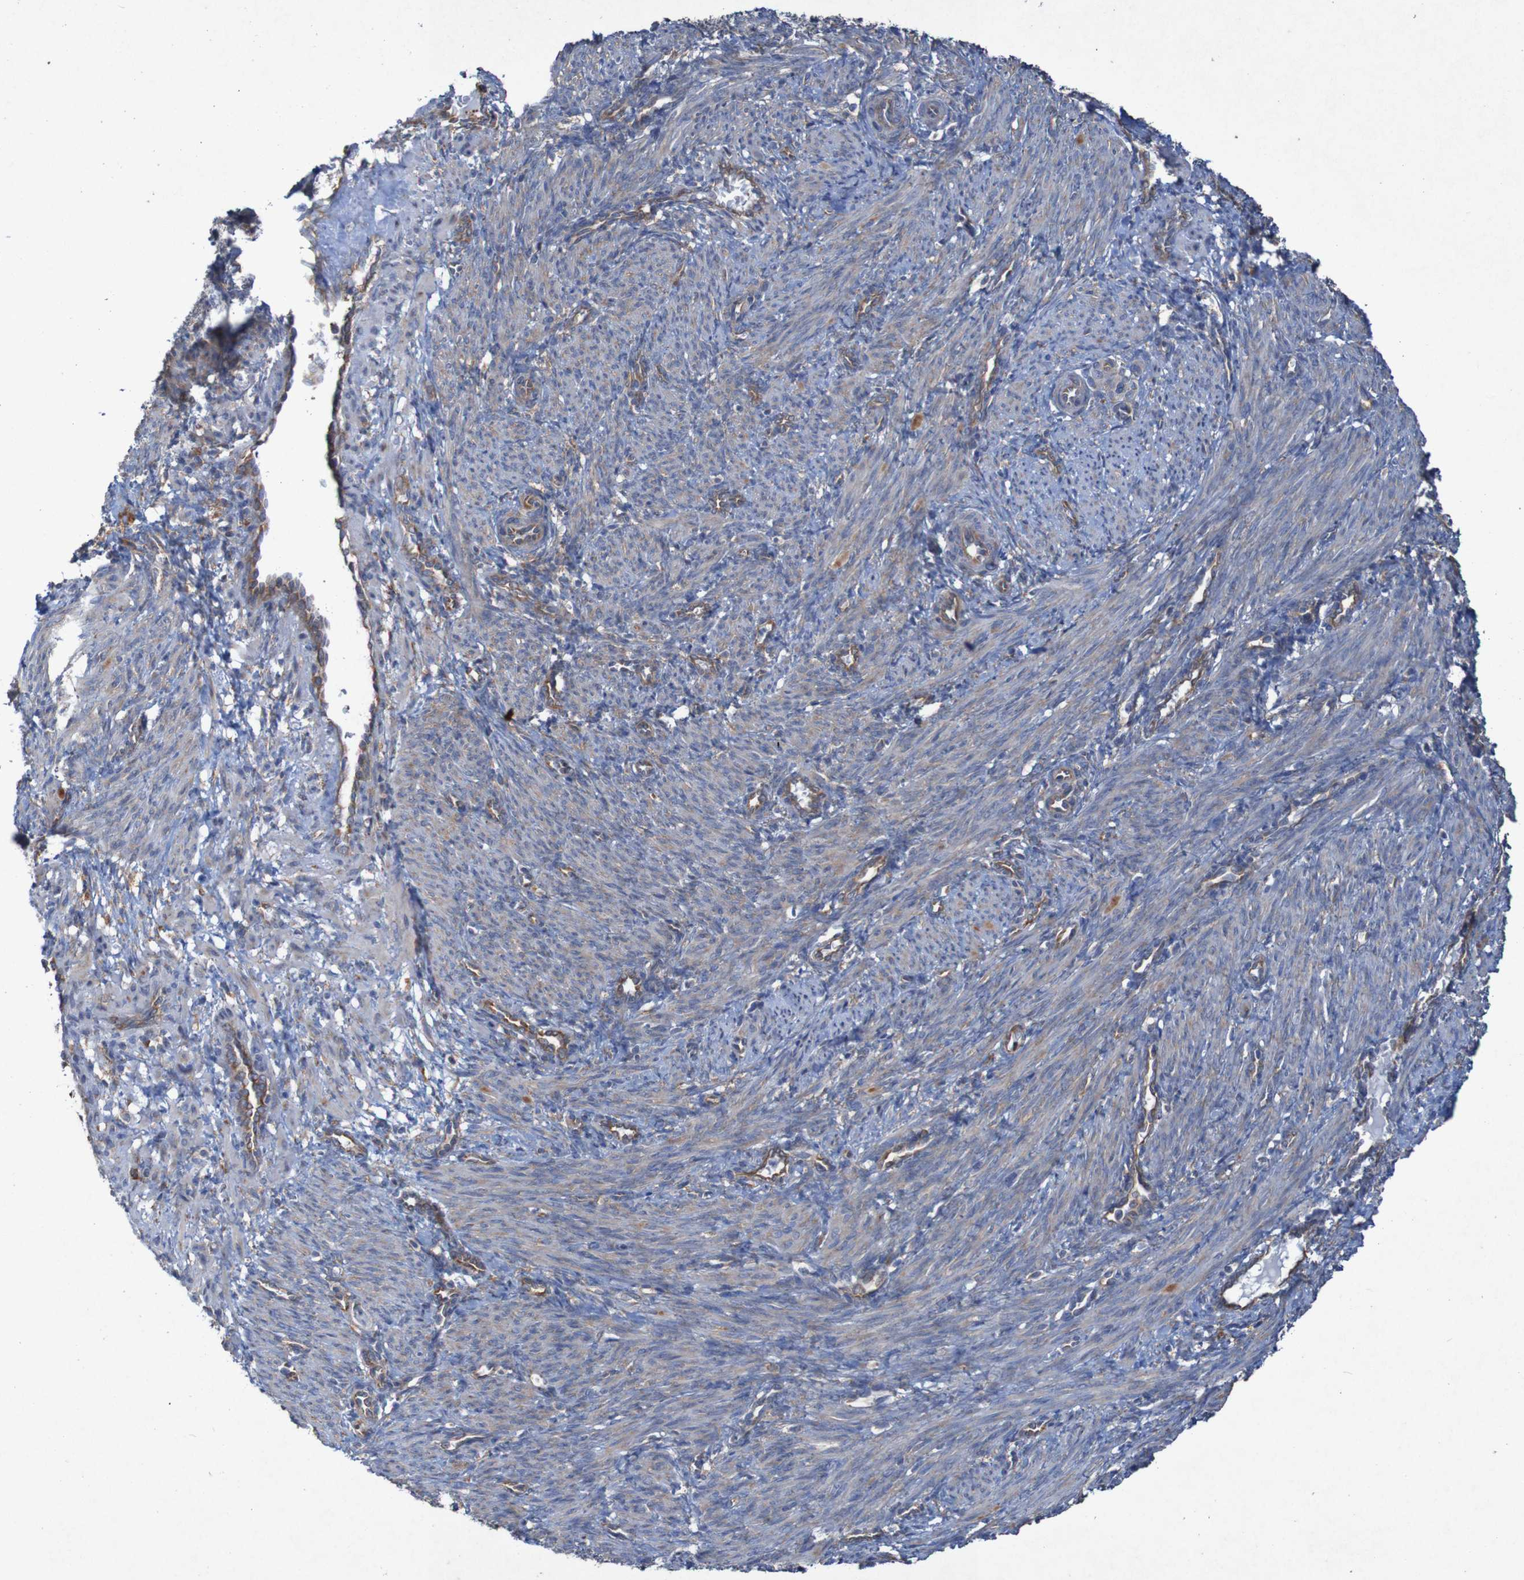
{"staining": {"intensity": "weak", "quantity": ">75%", "location": "cytoplasmic/membranous"}, "tissue": "smooth muscle", "cell_type": "Smooth muscle cells", "image_type": "normal", "snomed": [{"axis": "morphology", "description": "Normal tissue, NOS"}, {"axis": "topography", "description": "Endometrium"}], "caption": "A high-resolution photomicrograph shows immunohistochemistry (IHC) staining of unremarkable smooth muscle, which exhibits weak cytoplasmic/membranous expression in approximately >75% of smooth muscle cells. (brown staining indicates protein expression, while blue staining denotes nuclei).", "gene": "RPL10L", "patient": {"sex": "female", "age": 33}}